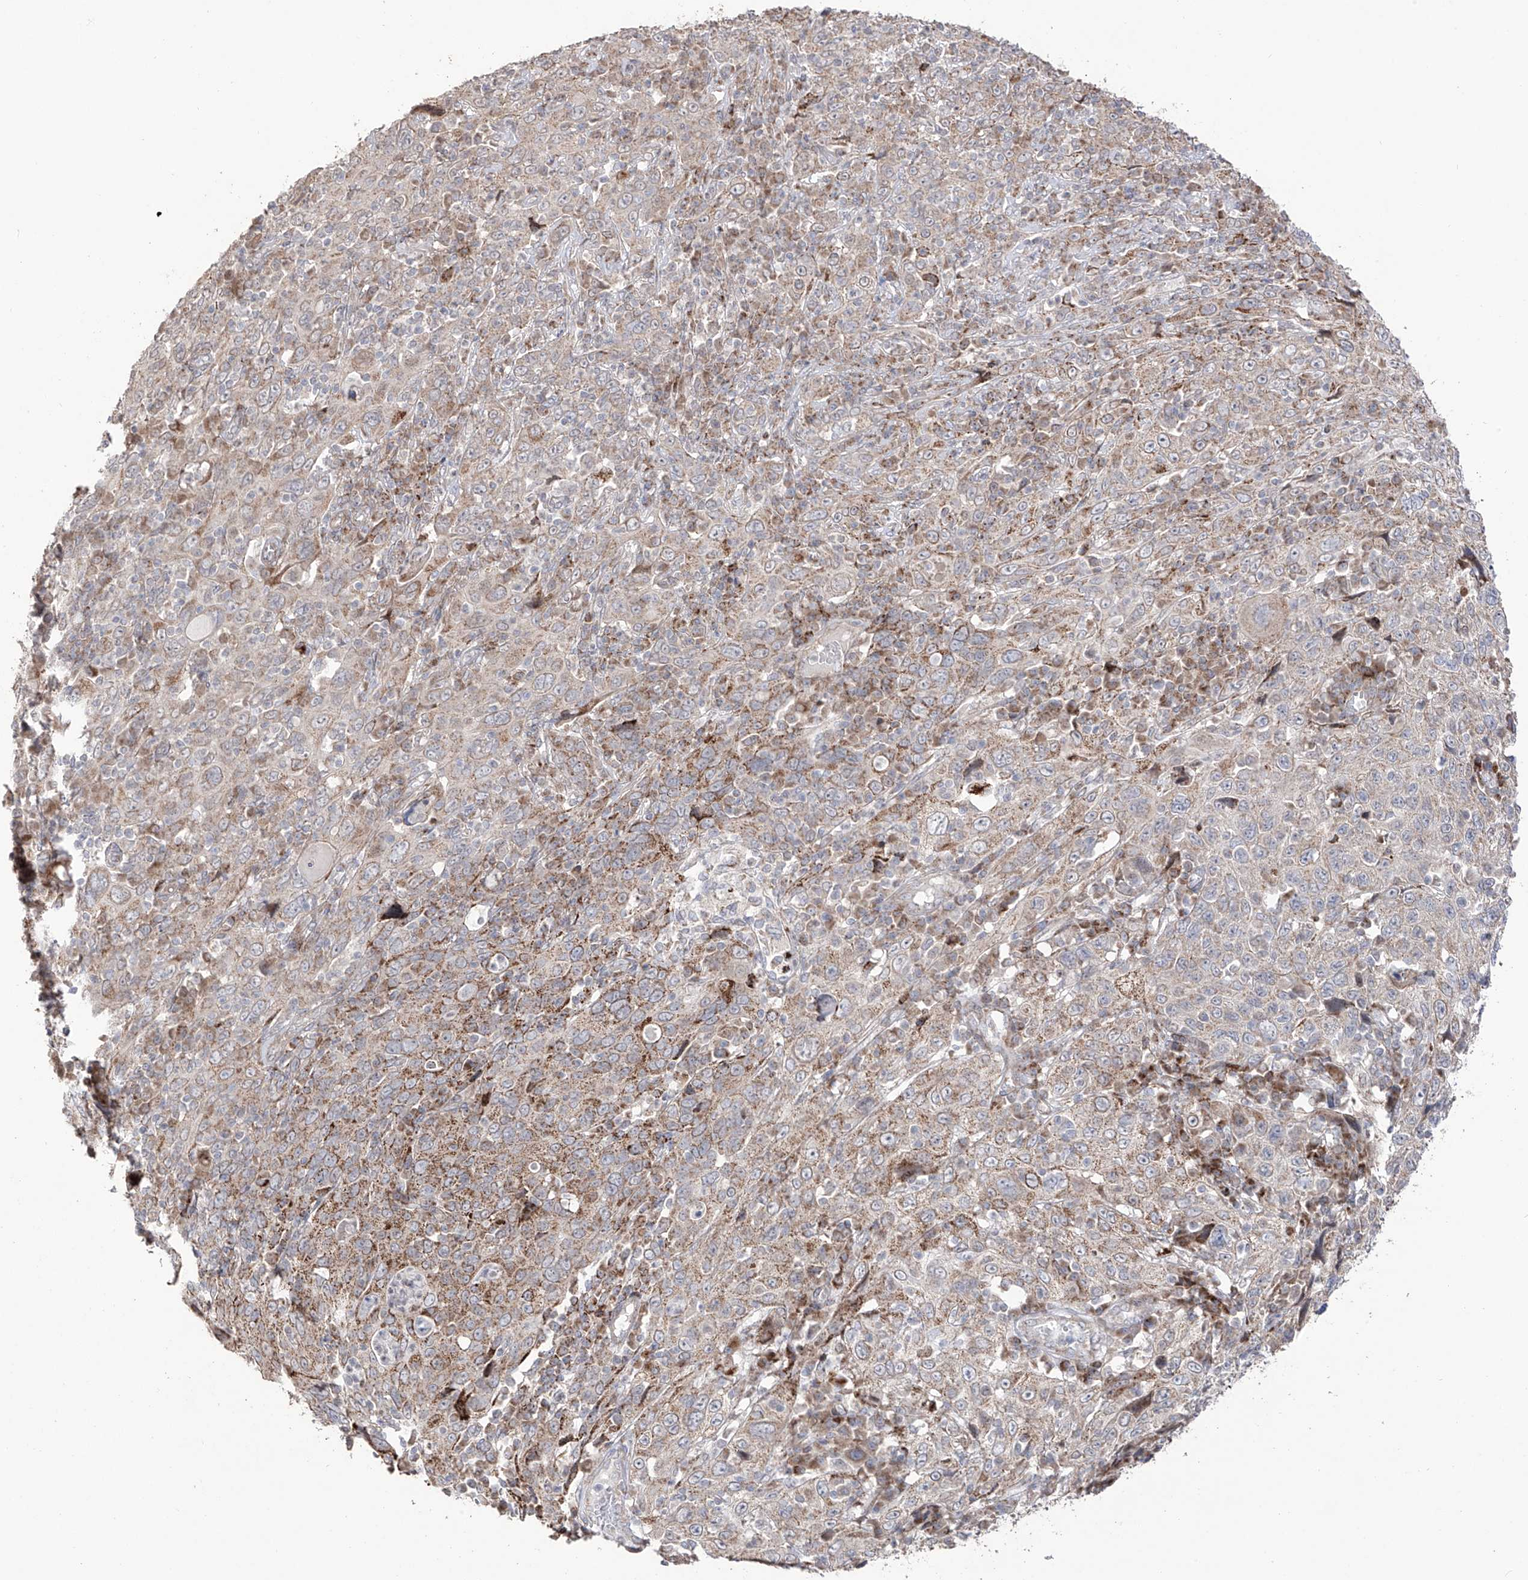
{"staining": {"intensity": "weak", "quantity": "25%-75%", "location": "cytoplasmic/membranous"}, "tissue": "cervical cancer", "cell_type": "Tumor cells", "image_type": "cancer", "snomed": [{"axis": "morphology", "description": "Squamous cell carcinoma, NOS"}, {"axis": "topography", "description": "Cervix"}], "caption": "Immunohistochemistry (IHC) histopathology image of human cervical cancer (squamous cell carcinoma) stained for a protein (brown), which displays low levels of weak cytoplasmic/membranous staining in approximately 25%-75% of tumor cells.", "gene": "YKT6", "patient": {"sex": "female", "age": 46}}